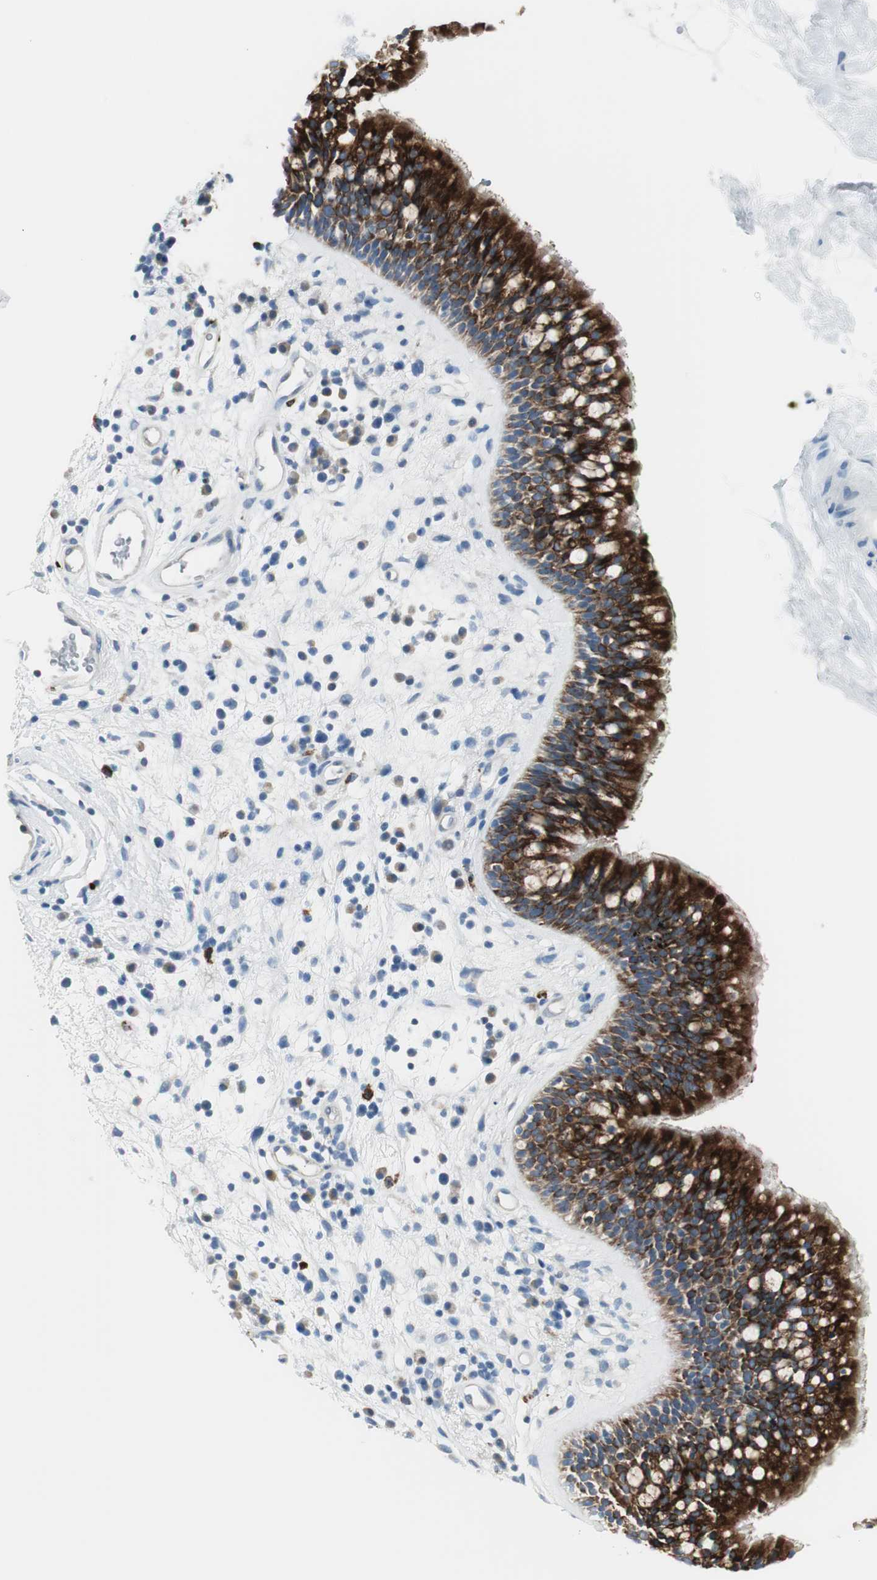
{"staining": {"intensity": "strong", "quantity": ">75%", "location": "cytoplasmic/membranous"}, "tissue": "nasopharynx", "cell_type": "Respiratory epithelial cells", "image_type": "normal", "snomed": [{"axis": "morphology", "description": "Normal tissue, NOS"}, {"axis": "morphology", "description": "Inflammation, NOS"}, {"axis": "topography", "description": "Nasopharynx"}], "caption": "Protein expression by immunohistochemistry (IHC) exhibits strong cytoplasmic/membranous expression in approximately >75% of respiratory epithelial cells in benign nasopharynx. Nuclei are stained in blue.", "gene": "DLG4", "patient": {"sex": "male", "age": 48}}